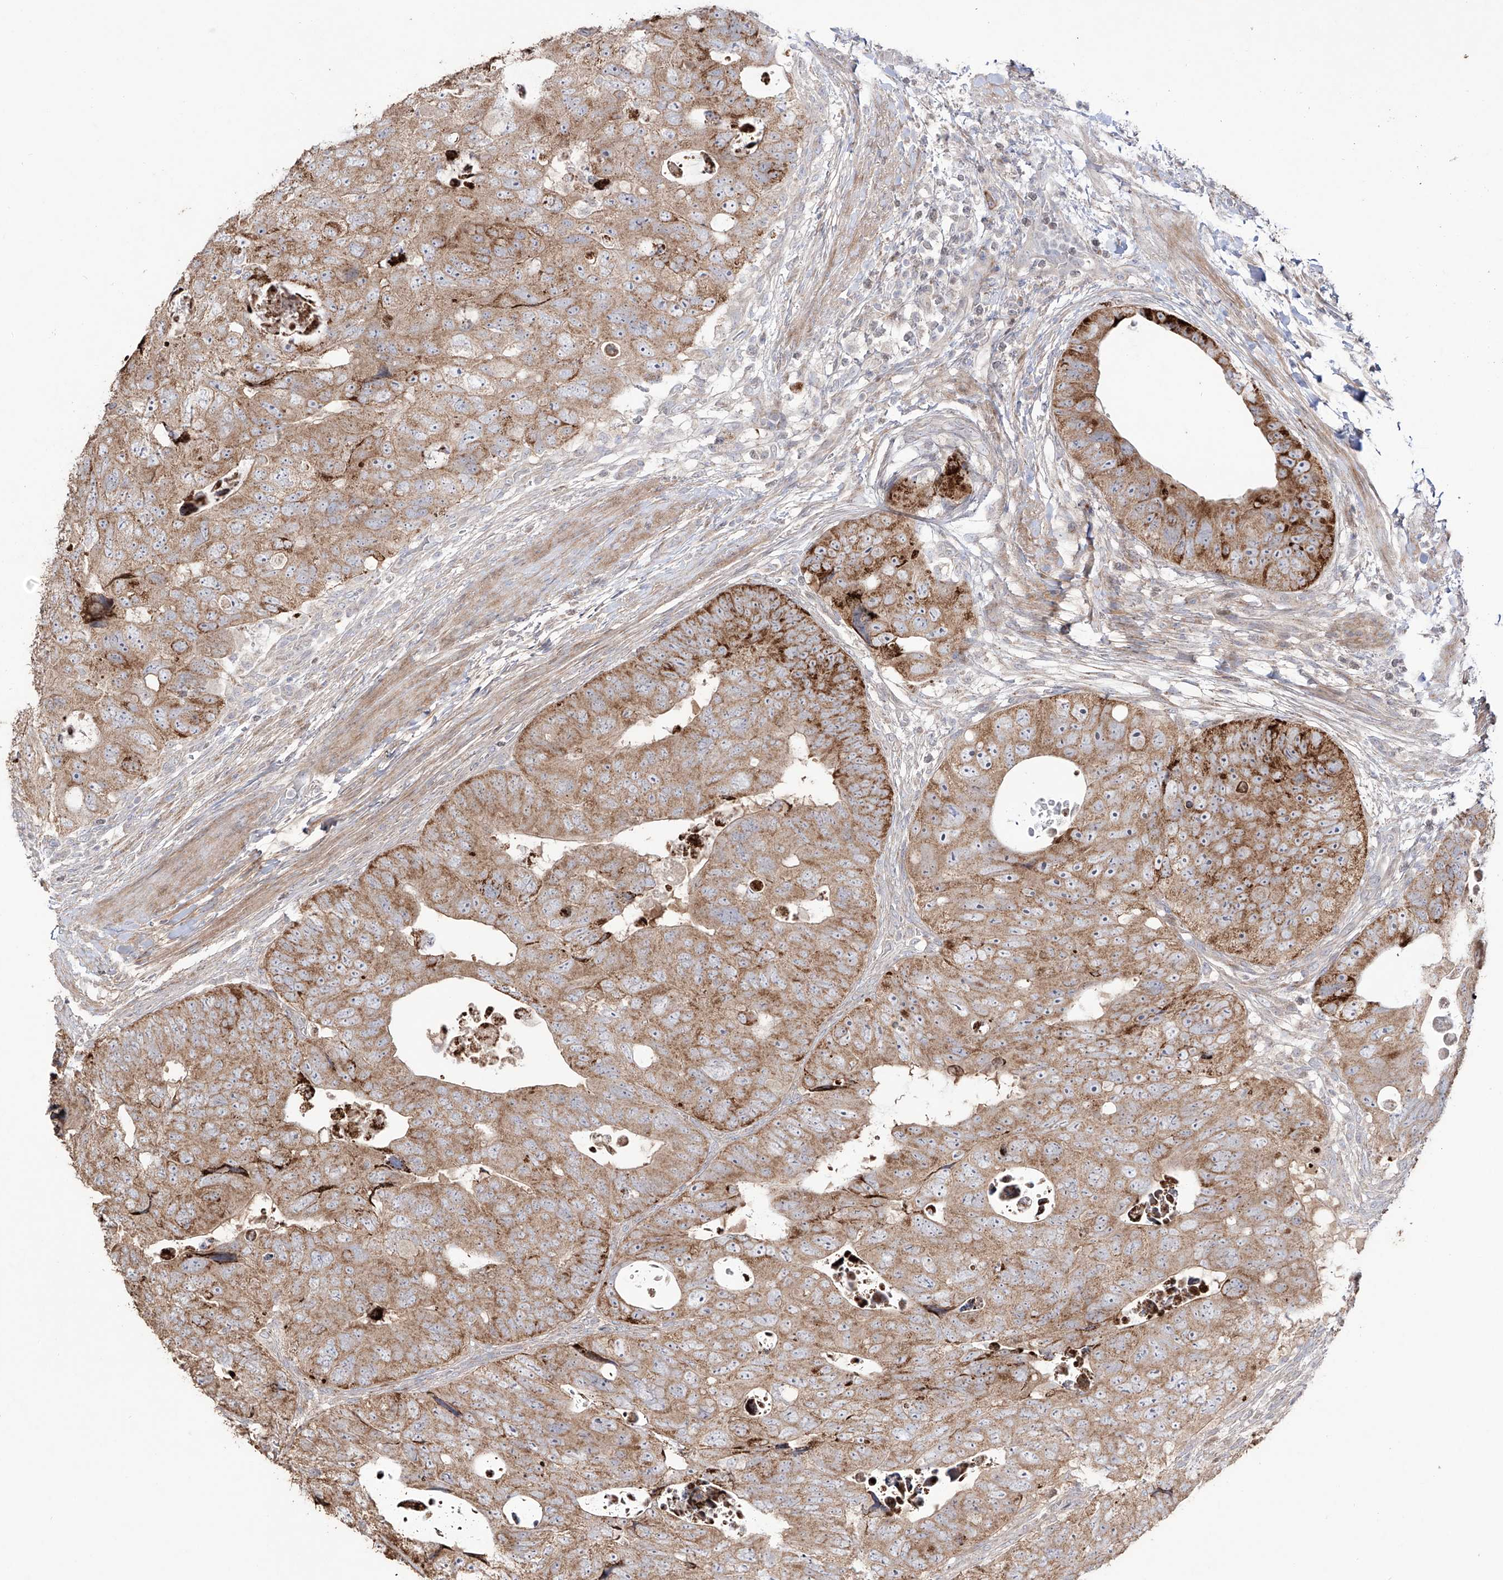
{"staining": {"intensity": "moderate", "quantity": ">75%", "location": "cytoplasmic/membranous"}, "tissue": "colorectal cancer", "cell_type": "Tumor cells", "image_type": "cancer", "snomed": [{"axis": "morphology", "description": "Adenocarcinoma, NOS"}, {"axis": "topography", "description": "Rectum"}], "caption": "Protein expression analysis of human colorectal cancer reveals moderate cytoplasmic/membranous expression in approximately >75% of tumor cells. (DAB (3,3'-diaminobenzidine) IHC, brown staining for protein, blue staining for nuclei).", "gene": "YKT6", "patient": {"sex": "male", "age": 59}}